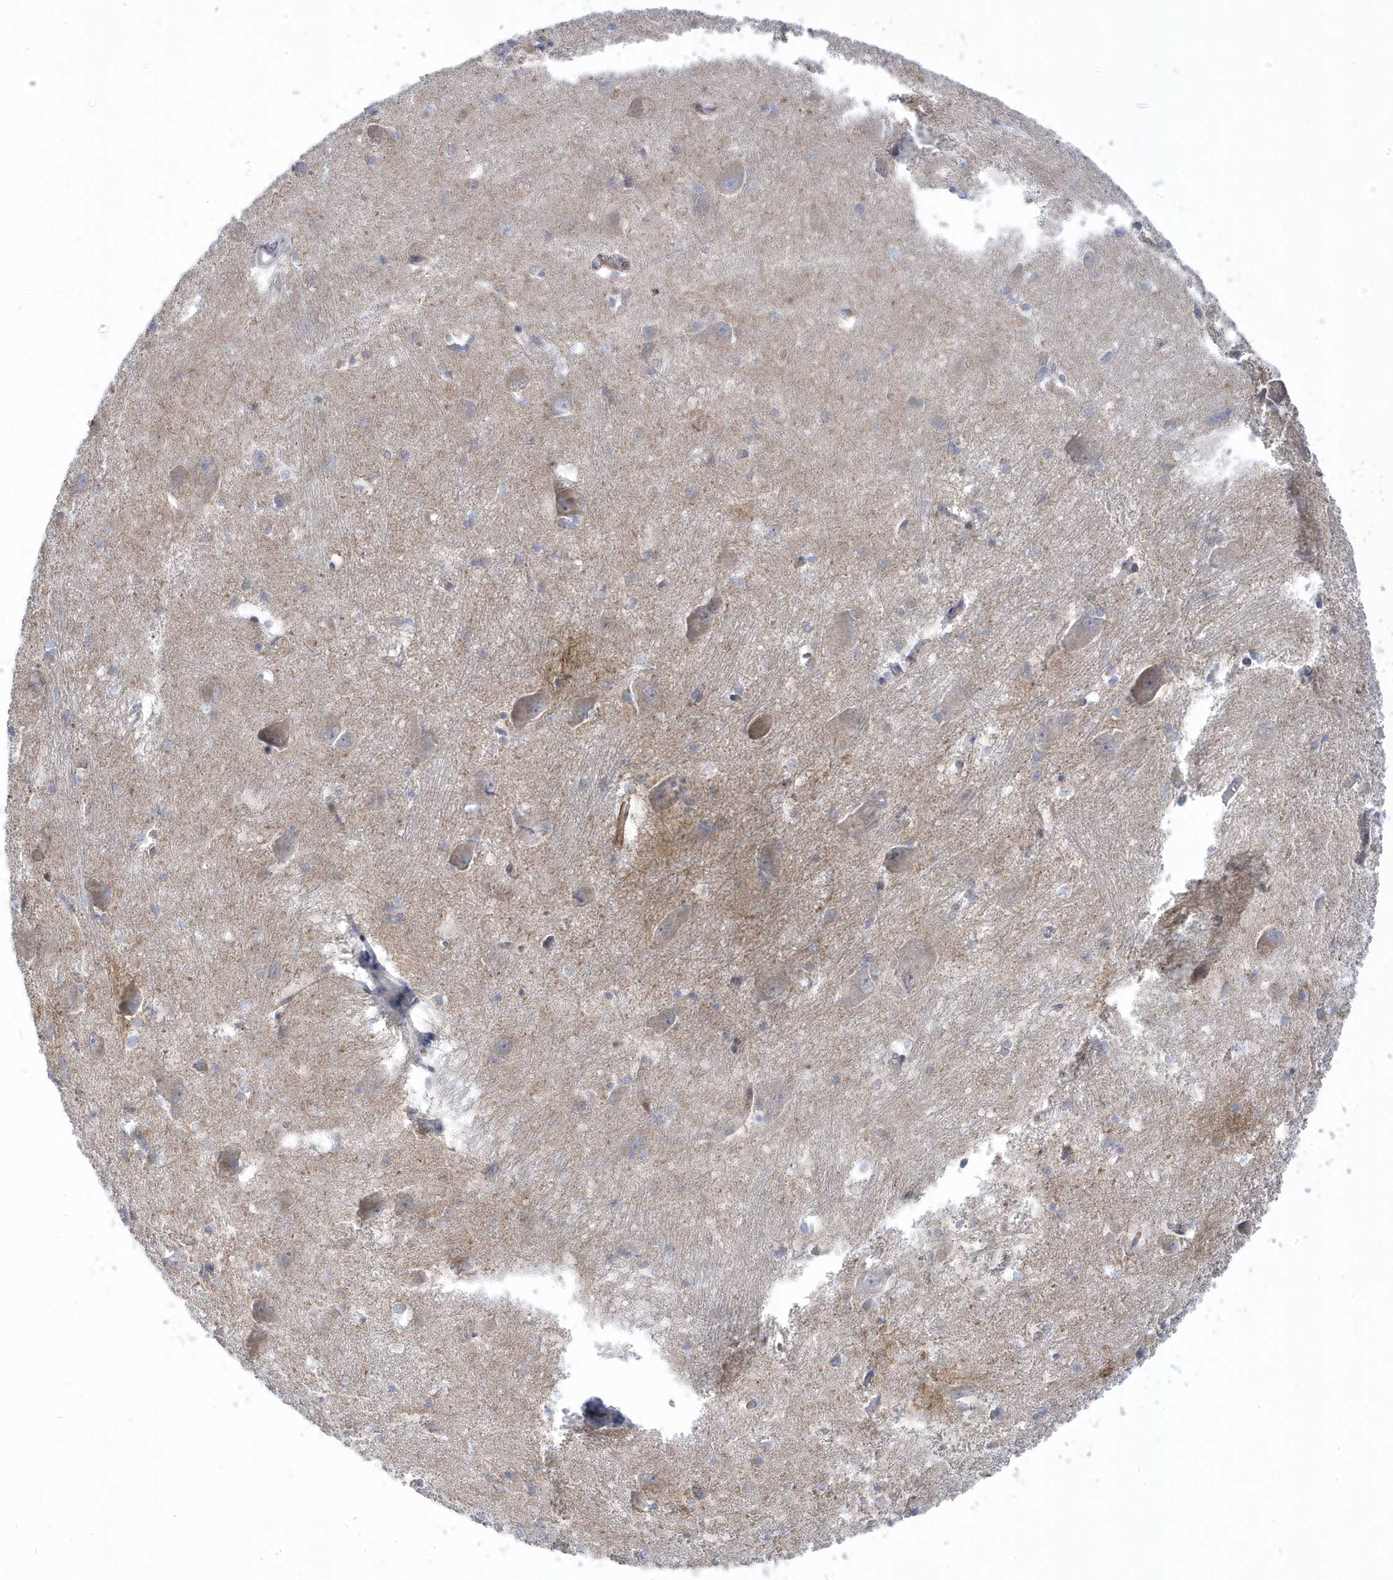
{"staining": {"intensity": "strong", "quantity": "<25%", "location": "cytoplasmic/membranous"}, "tissue": "caudate", "cell_type": "Glial cells", "image_type": "normal", "snomed": [{"axis": "morphology", "description": "Normal tissue, NOS"}, {"axis": "topography", "description": "Lateral ventricle wall"}], "caption": "Caudate stained with DAB immunohistochemistry (IHC) exhibits medium levels of strong cytoplasmic/membranous staining in about <25% of glial cells.", "gene": "ANAPC1", "patient": {"sex": "male", "age": 37}}